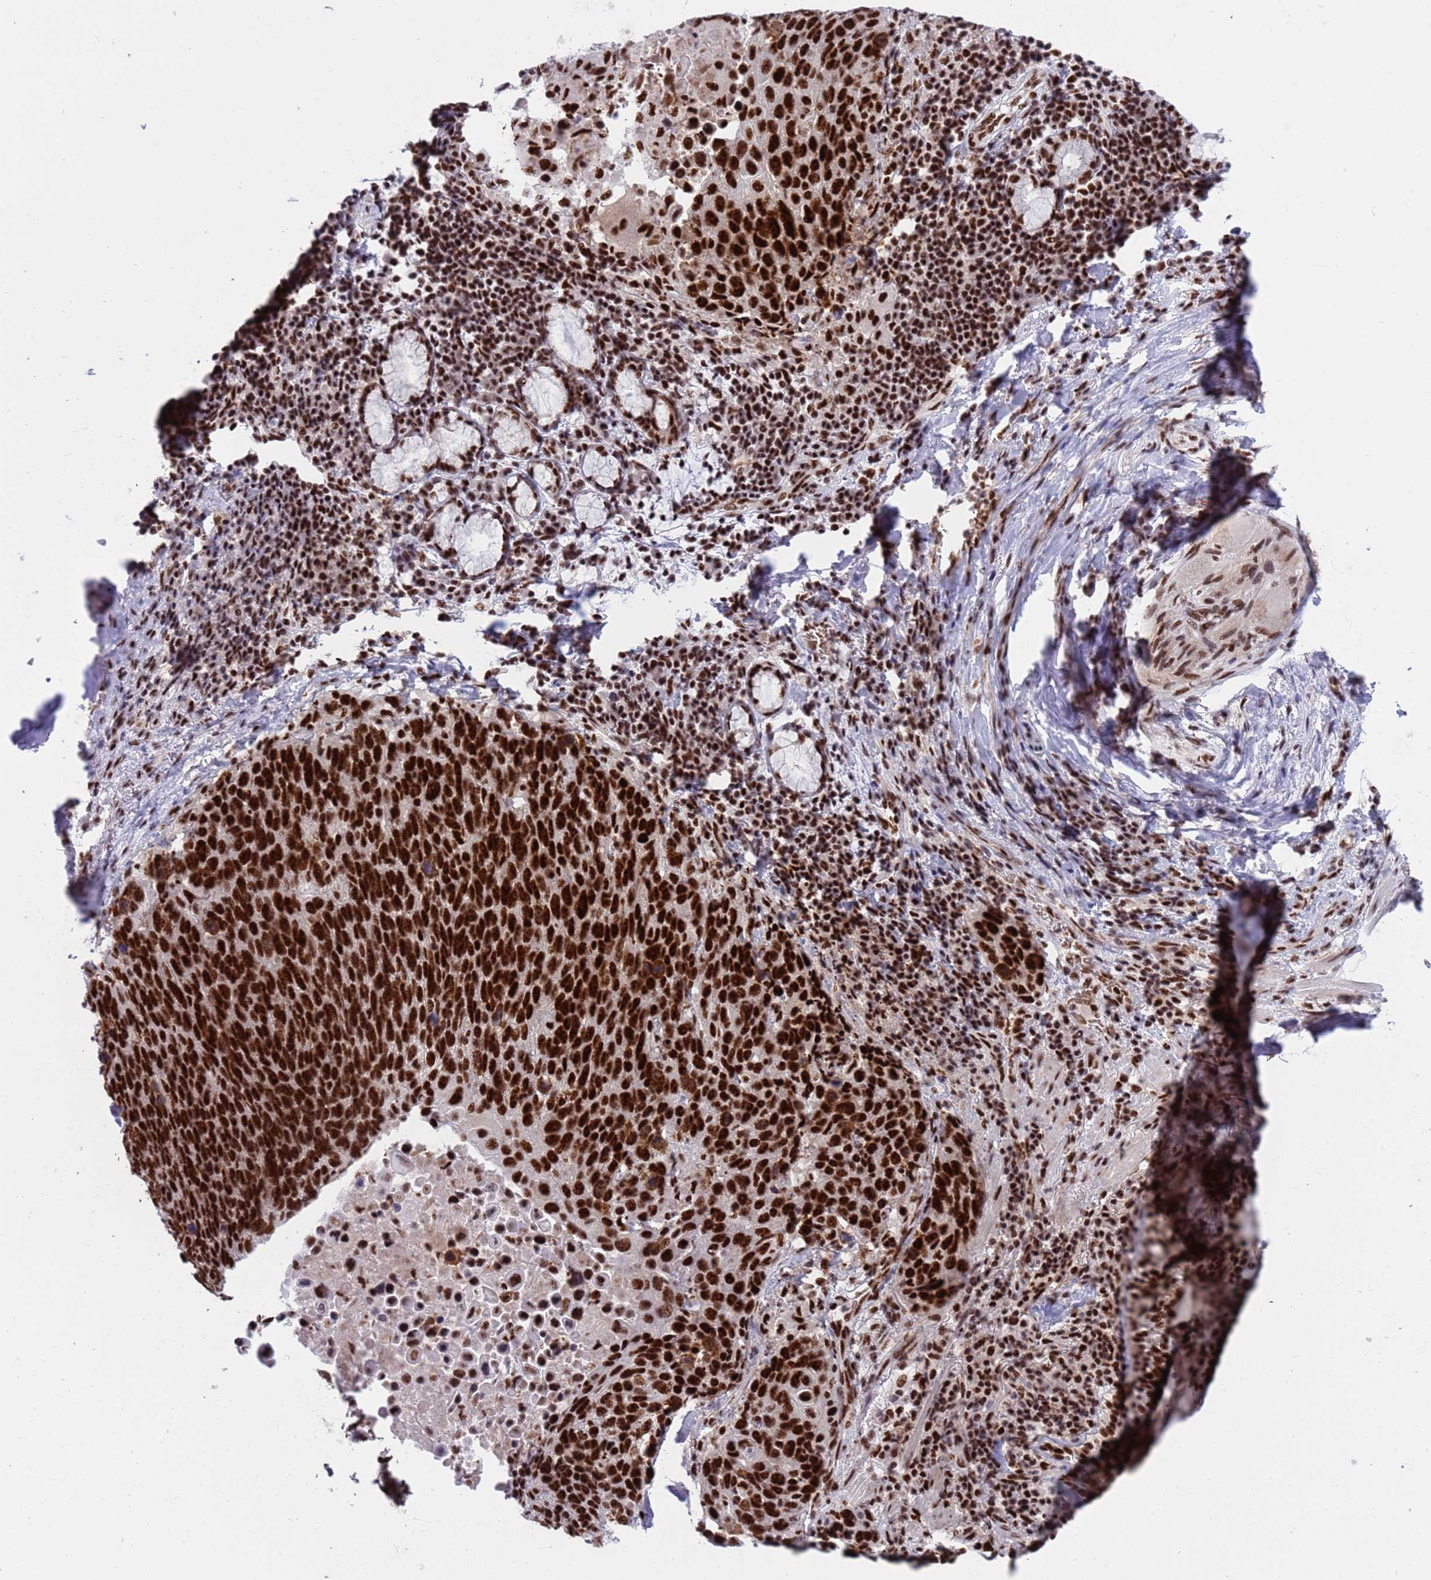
{"staining": {"intensity": "strong", "quantity": ">75%", "location": "nuclear"}, "tissue": "lung cancer", "cell_type": "Tumor cells", "image_type": "cancer", "snomed": [{"axis": "morphology", "description": "Squamous cell carcinoma, NOS"}, {"axis": "topography", "description": "Lung"}], "caption": "The histopathology image shows staining of lung squamous cell carcinoma, revealing strong nuclear protein positivity (brown color) within tumor cells. (IHC, brightfield microscopy, high magnification).", "gene": "THOC2", "patient": {"sex": "male", "age": 66}}